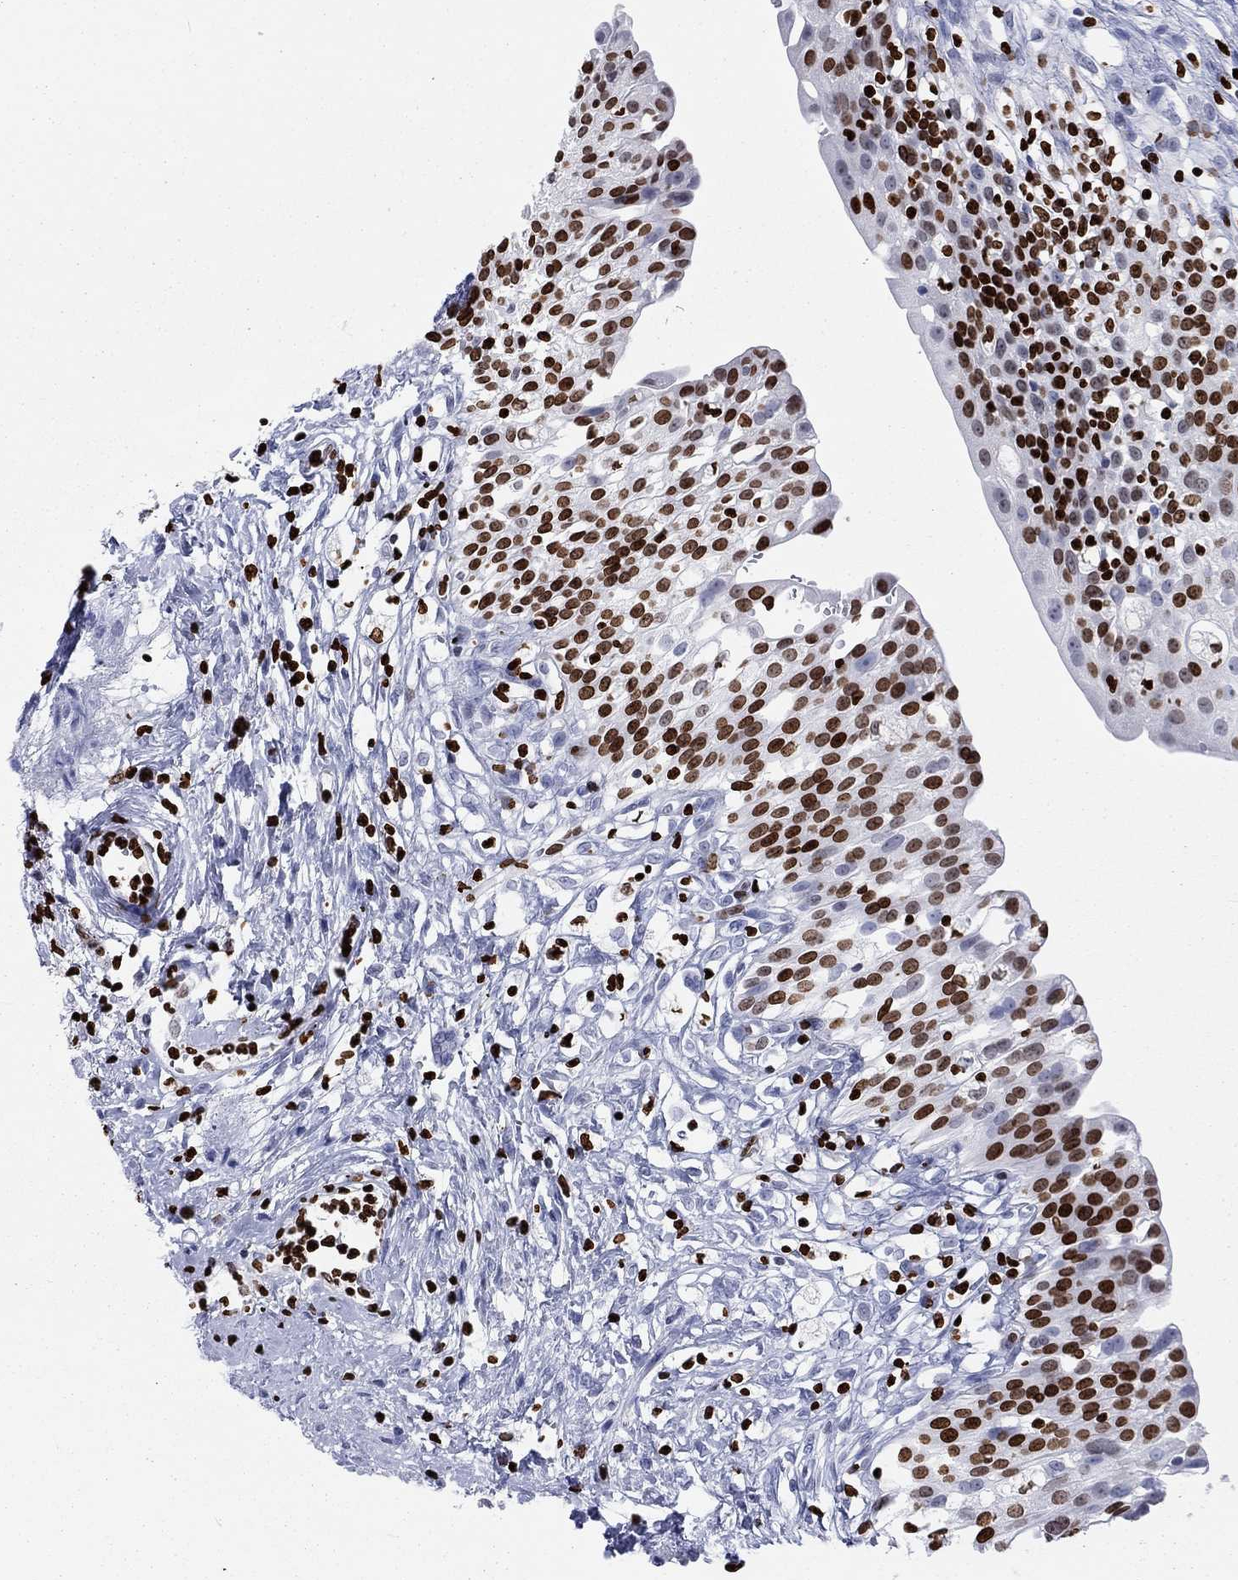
{"staining": {"intensity": "strong", "quantity": "25%-75%", "location": "nuclear"}, "tissue": "urinary bladder", "cell_type": "Urothelial cells", "image_type": "normal", "snomed": [{"axis": "morphology", "description": "Normal tissue, NOS"}, {"axis": "topography", "description": "Urinary bladder"}], "caption": "Protein staining reveals strong nuclear expression in about 25%-75% of urothelial cells in unremarkable urinary bladder. Using DAB (brown) and hematoxylin (blue) stains, captured at high magnification using brightfield microscopy.", "gene": "H1", "patient": {"sex": "male", "age": 76}}